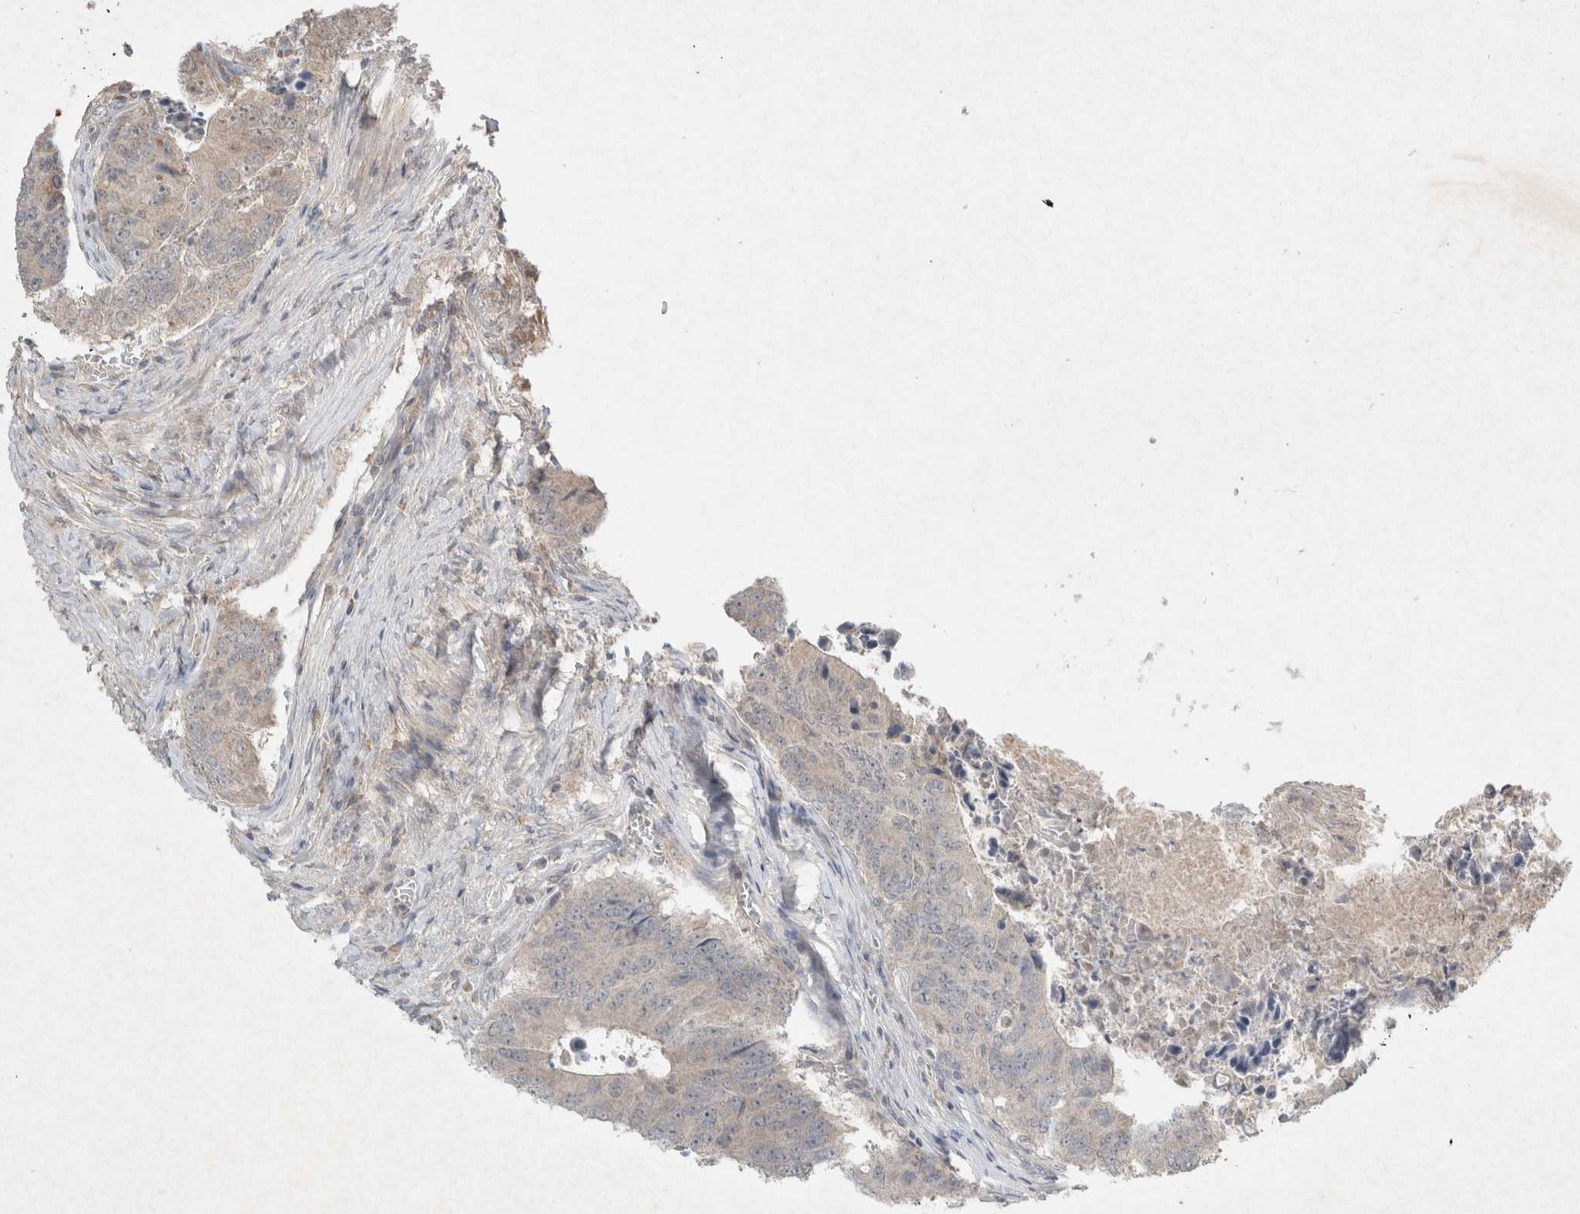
{"staining": {"intensity": "weak", "quantity": "<25%", "location": "cytoplasmic/membranous"}, "tissue": "colorectal cancer", "cell_type": "Tumor cells", "image_type": "cancer", "snomed": [{"axis": "morphology", "description": "Adenocarcinoma, NOS"}, {"axis": "topography", "description": "Colon"}], "caption": "Adenocarcinoma (colorectal) stained for a protein using immunohistochemistry displays no staining tumor cells.", "gene": "LOXL2", "patient": {"sex": "male", "age": 87}}